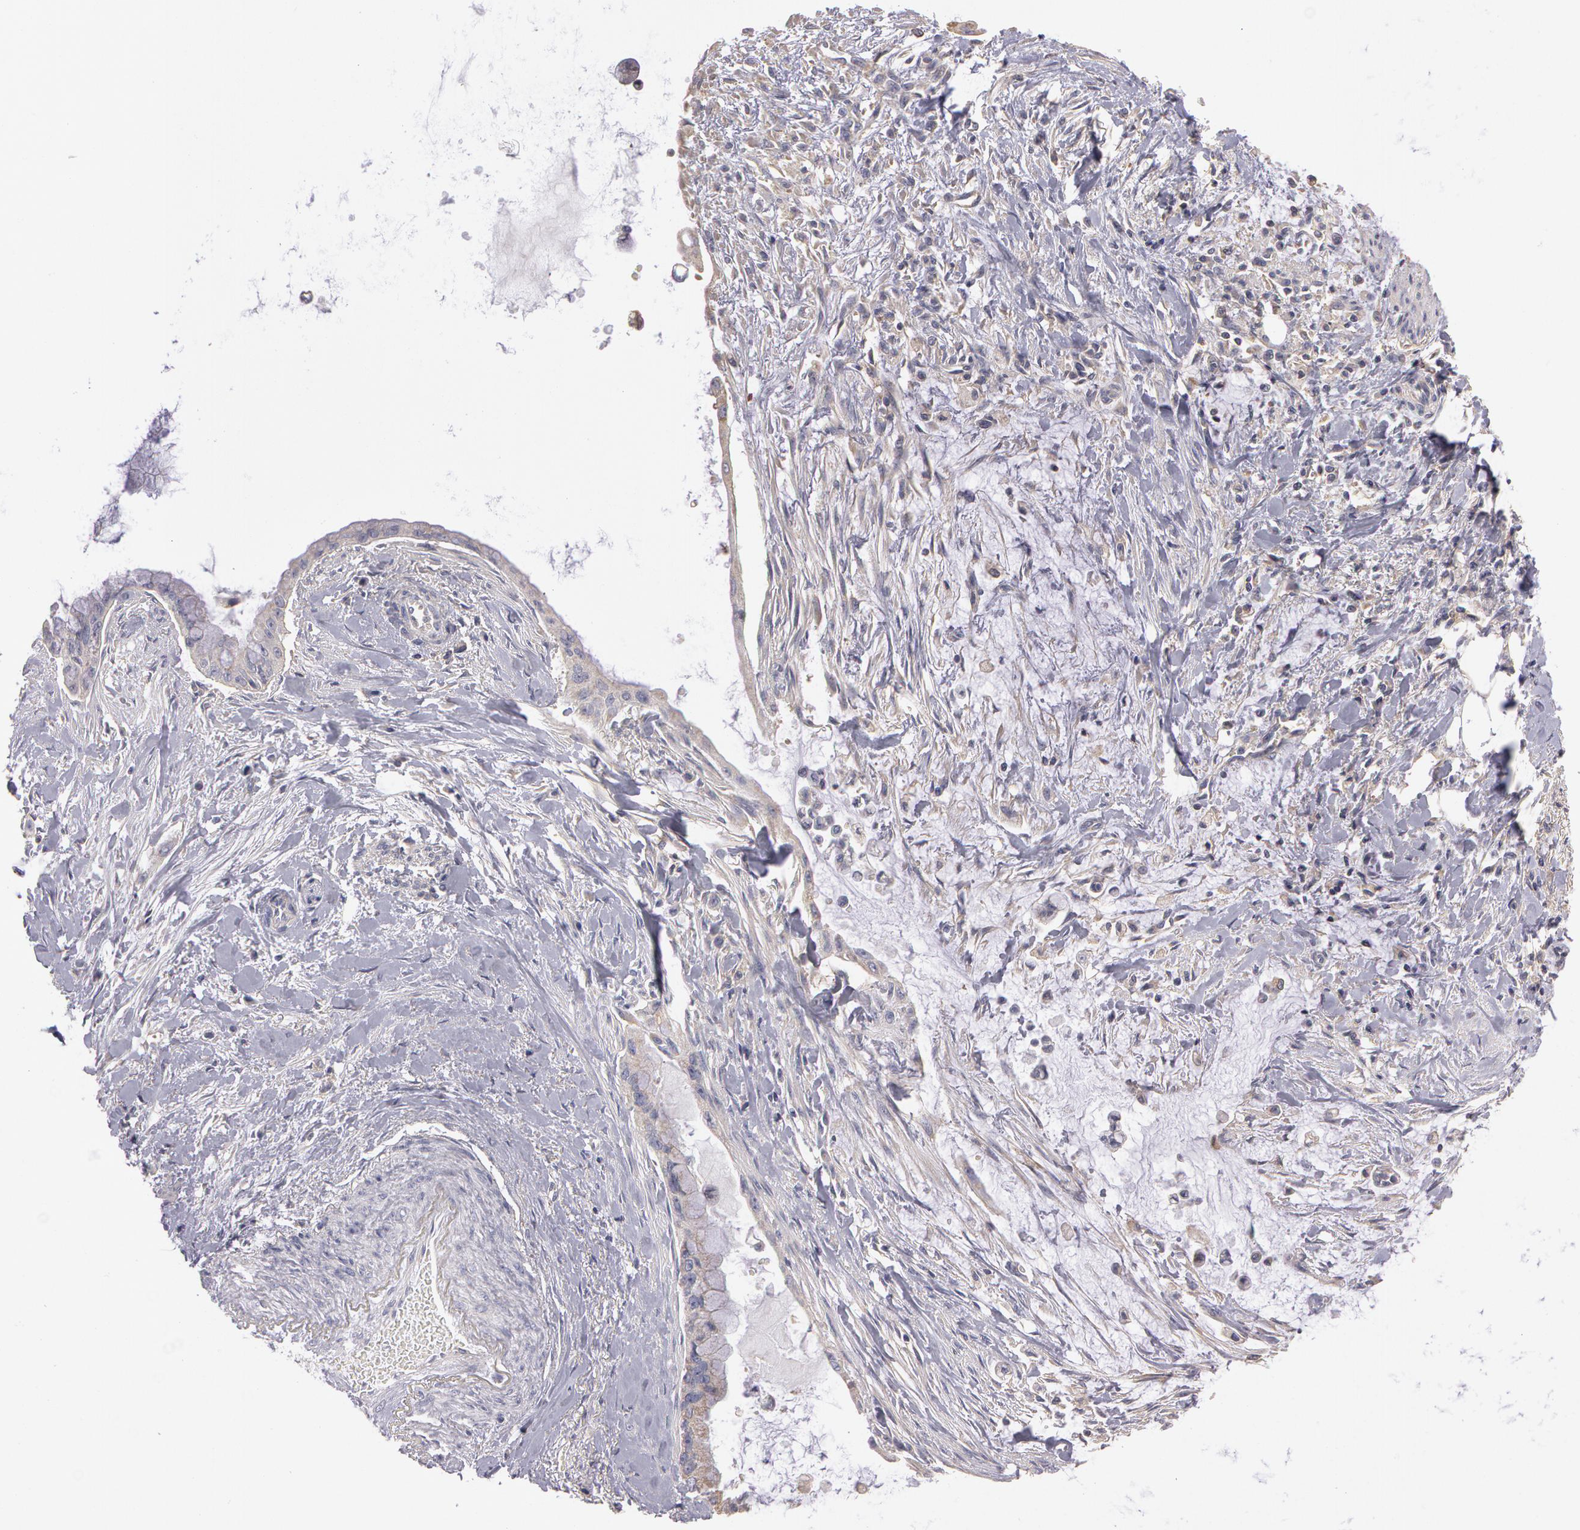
{"staining": {"intensity": "weak", "quantity": "25%-75%", "location": "cytoplasmic/membranous"}, "tissue": "pancreatic cancer", "cell_type": "Tumor cells", "image_type": "cancer", "snomed": [{"axis": "morphology", "description": "Adenocarcinoma, NOS"}, {"axis": "topography", "description": "Pancreas"}], "caption": "The immunohistochemical stain labels weak cytoplasmic/membranous expression in tumor cells of pancreatic adenocarcinoma tissue.", "gene": "NEK9", "patient": {"sex": "male", "age": 59}}